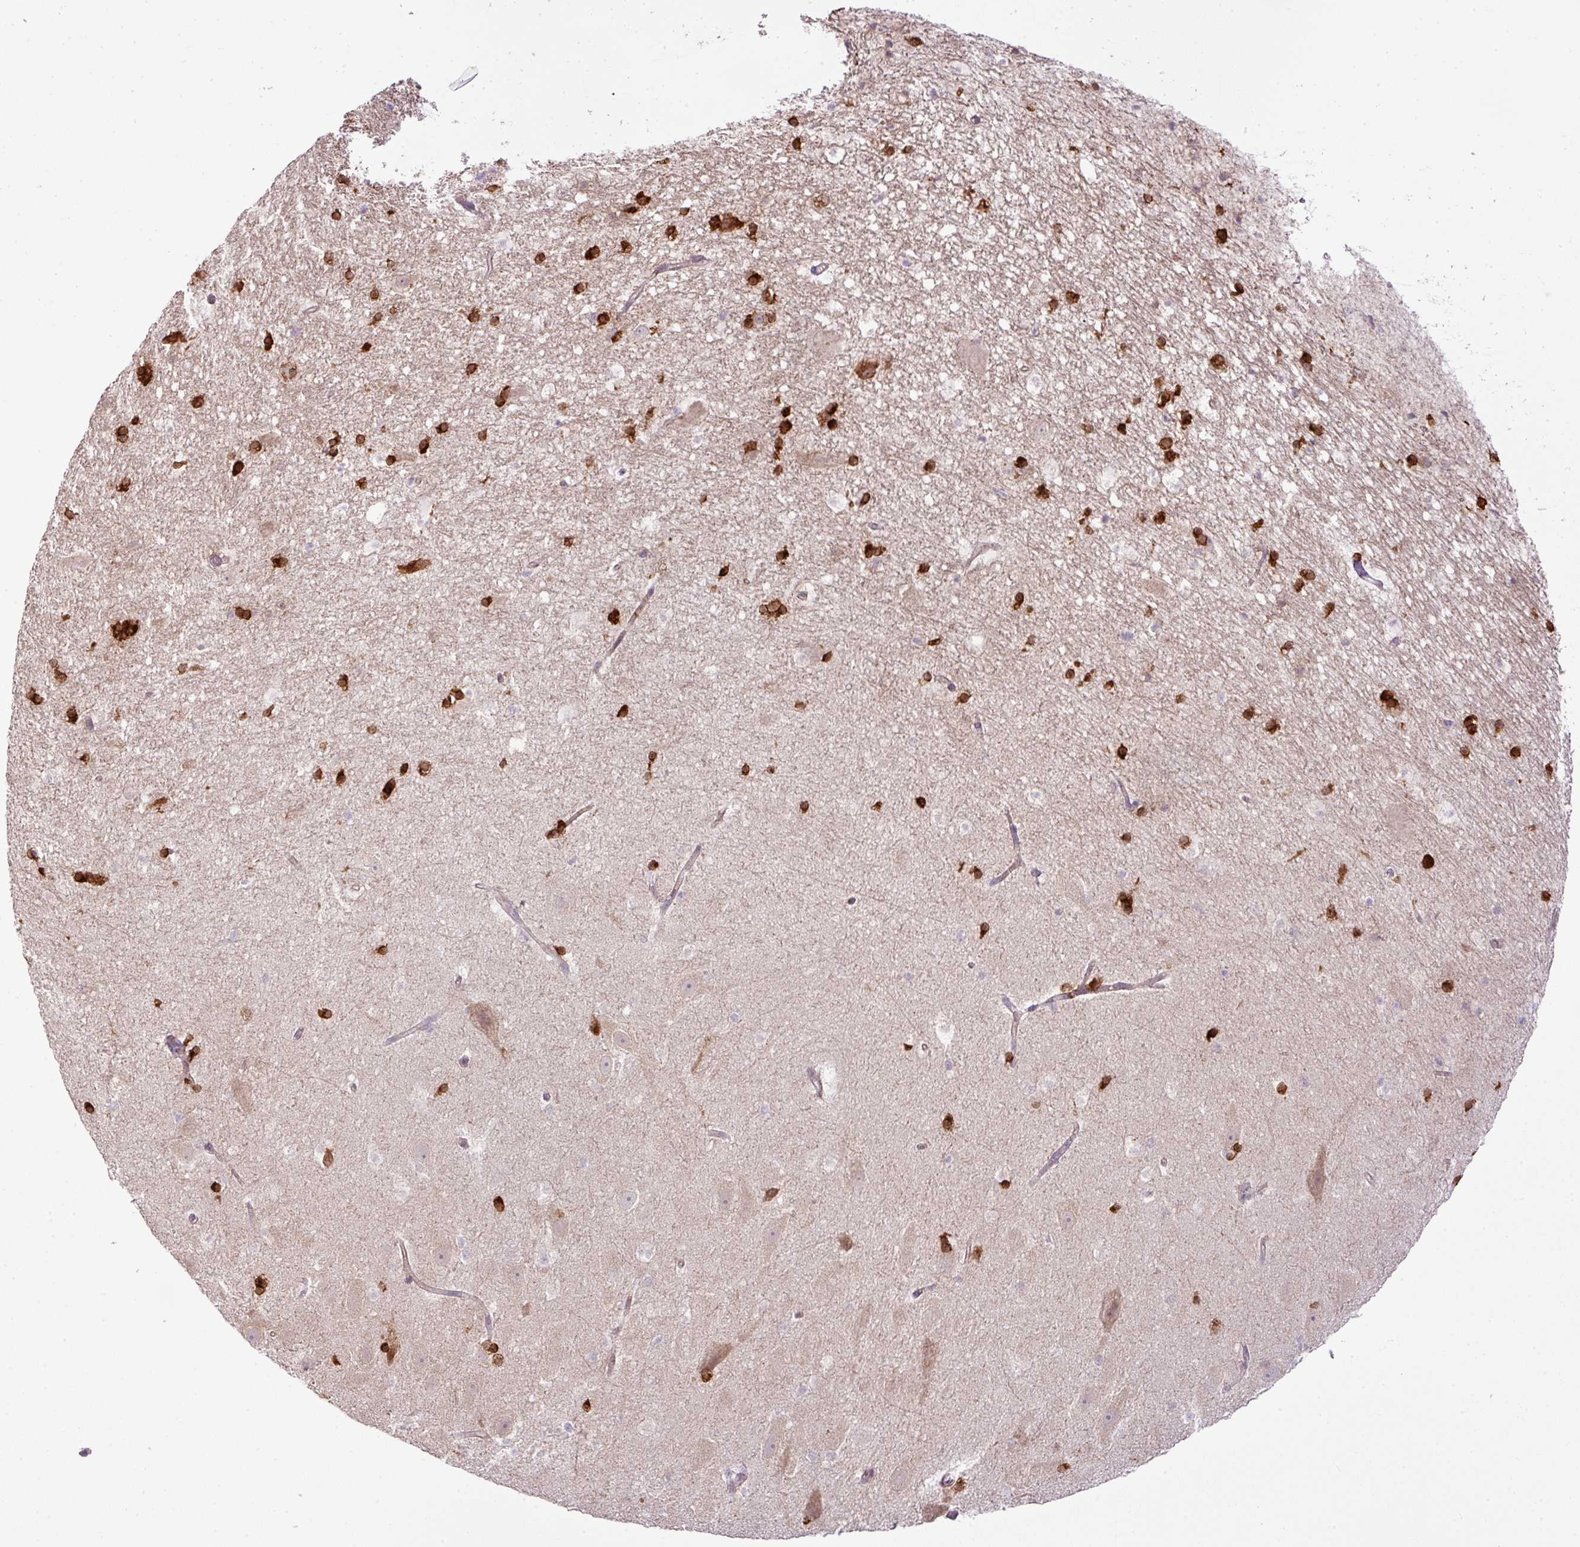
{"staining": {"intensity": "strong", "quantity": "25%-75%", "location": "cytoplasmic/membranous"}, "tissue": "hippocampus", "cell_type": "Glial cells", "image_type": "normal", "snomed": [{"axis": "morphology", "description": "Normal tissue, NOS"}, {"axis": "topography", "description": "Hippocampus"}], "caption": "Glial cells exhibit high levels of strong cytoplasmic/membranous positivity in about 25%-75% of cells in unremarkable hippocampus.", "gene": "COX18", "patient": {"sex": "male", "age": 37}}